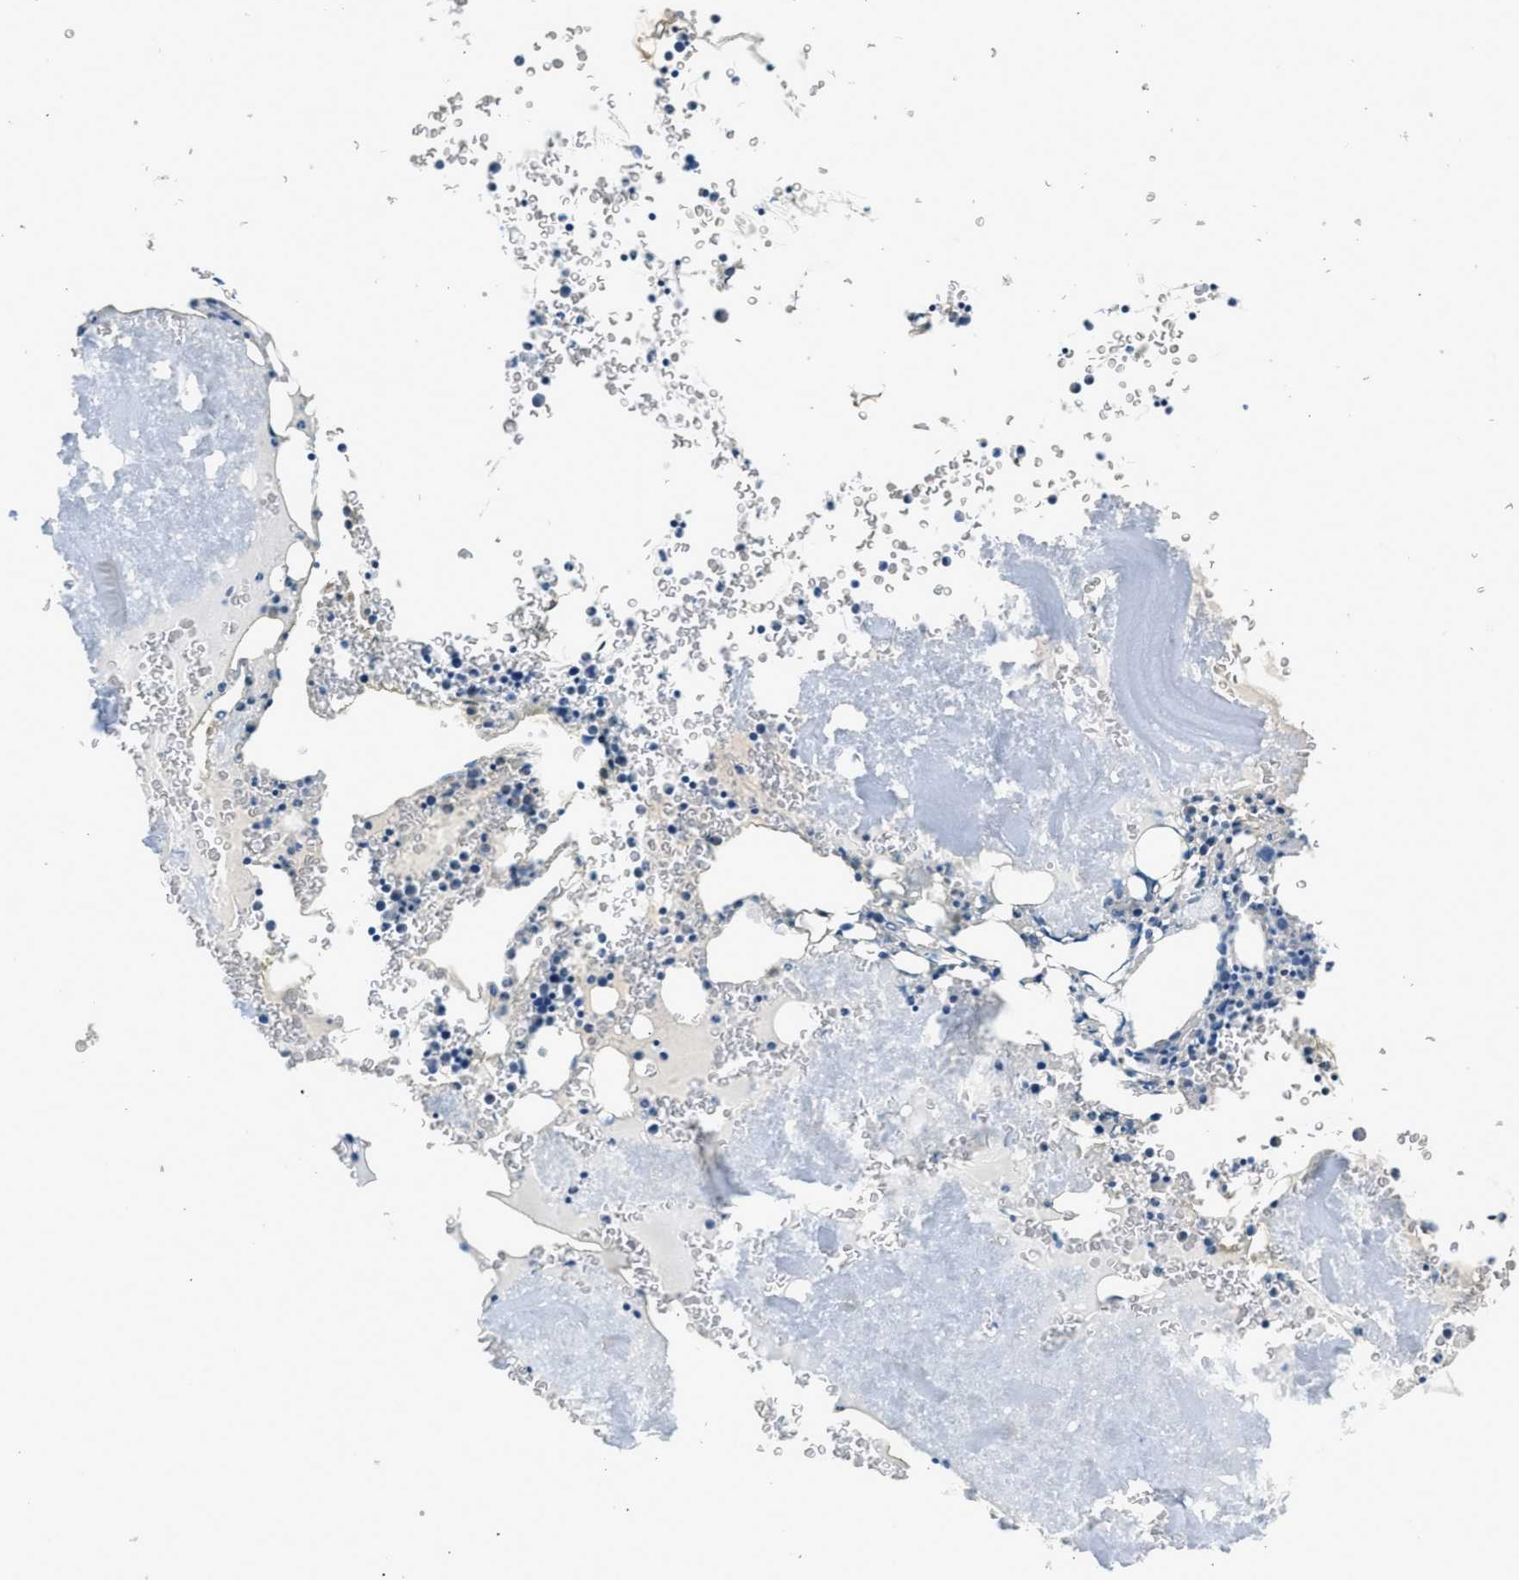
{"staining": {"intensity": "negative", "quantity": "none", "location": "none"}, "tissue": "bone marrow", "cell_type": "Hematopoietic cells", "image_type": "normal", "snomed": [{"axis": "morphology", "description": "Normal tissue, NOS"}, {"axis": "morphology", "description": "Inflammation, NOS"}, {"axis": "topography", "description": "Bone marrow"}], "caption": "This is an IHC photomicrograph of benign bone marrow. There is no expression in hematopoietic cells.", "gene": "RNF41", "patient": {"sex": "male", "age": 37}}